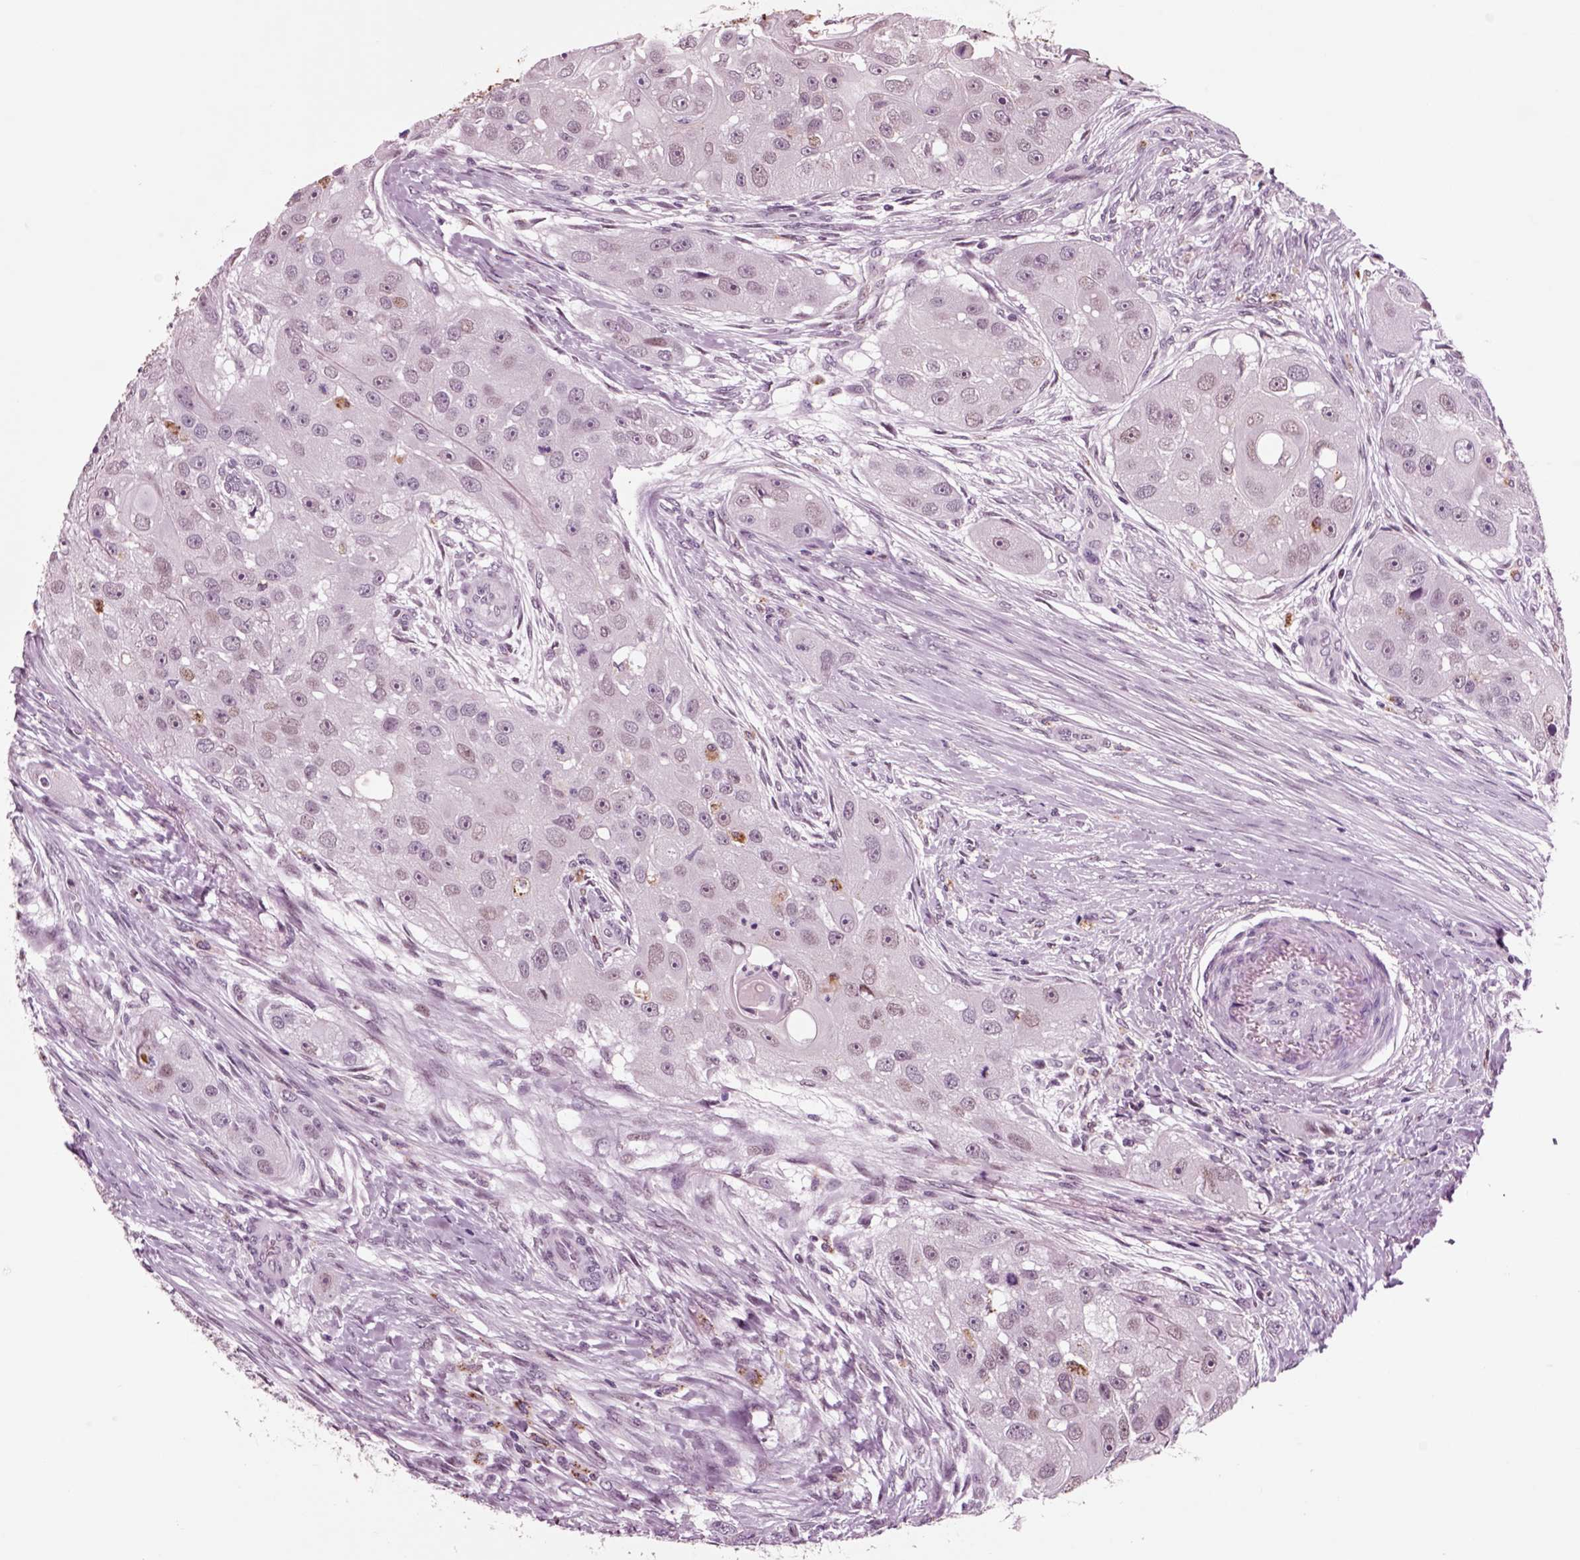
{"staining": {"intensity": "negative", "quantity": "none", "location": "none"}, "tissue": "head and neck cancer", "cell_type": "Tumor cells", "image_type": "cancer", "snomed": [{"axis": "morphology", "description": "Normal tissue, NOS"}, {"axis": "morphology", "description": "Squamous cell carcinoma, NOS"}, {"axis": "topography", "description": "Skeletal muscle"}, {"axis": "topography", "description": "Head-Neck"}], "caption": "Image shows no protein expression in tumor cells of head and neck cancer tissue.", "gene": "CHGB", "patient": {"sex": "male", "age": 51}}